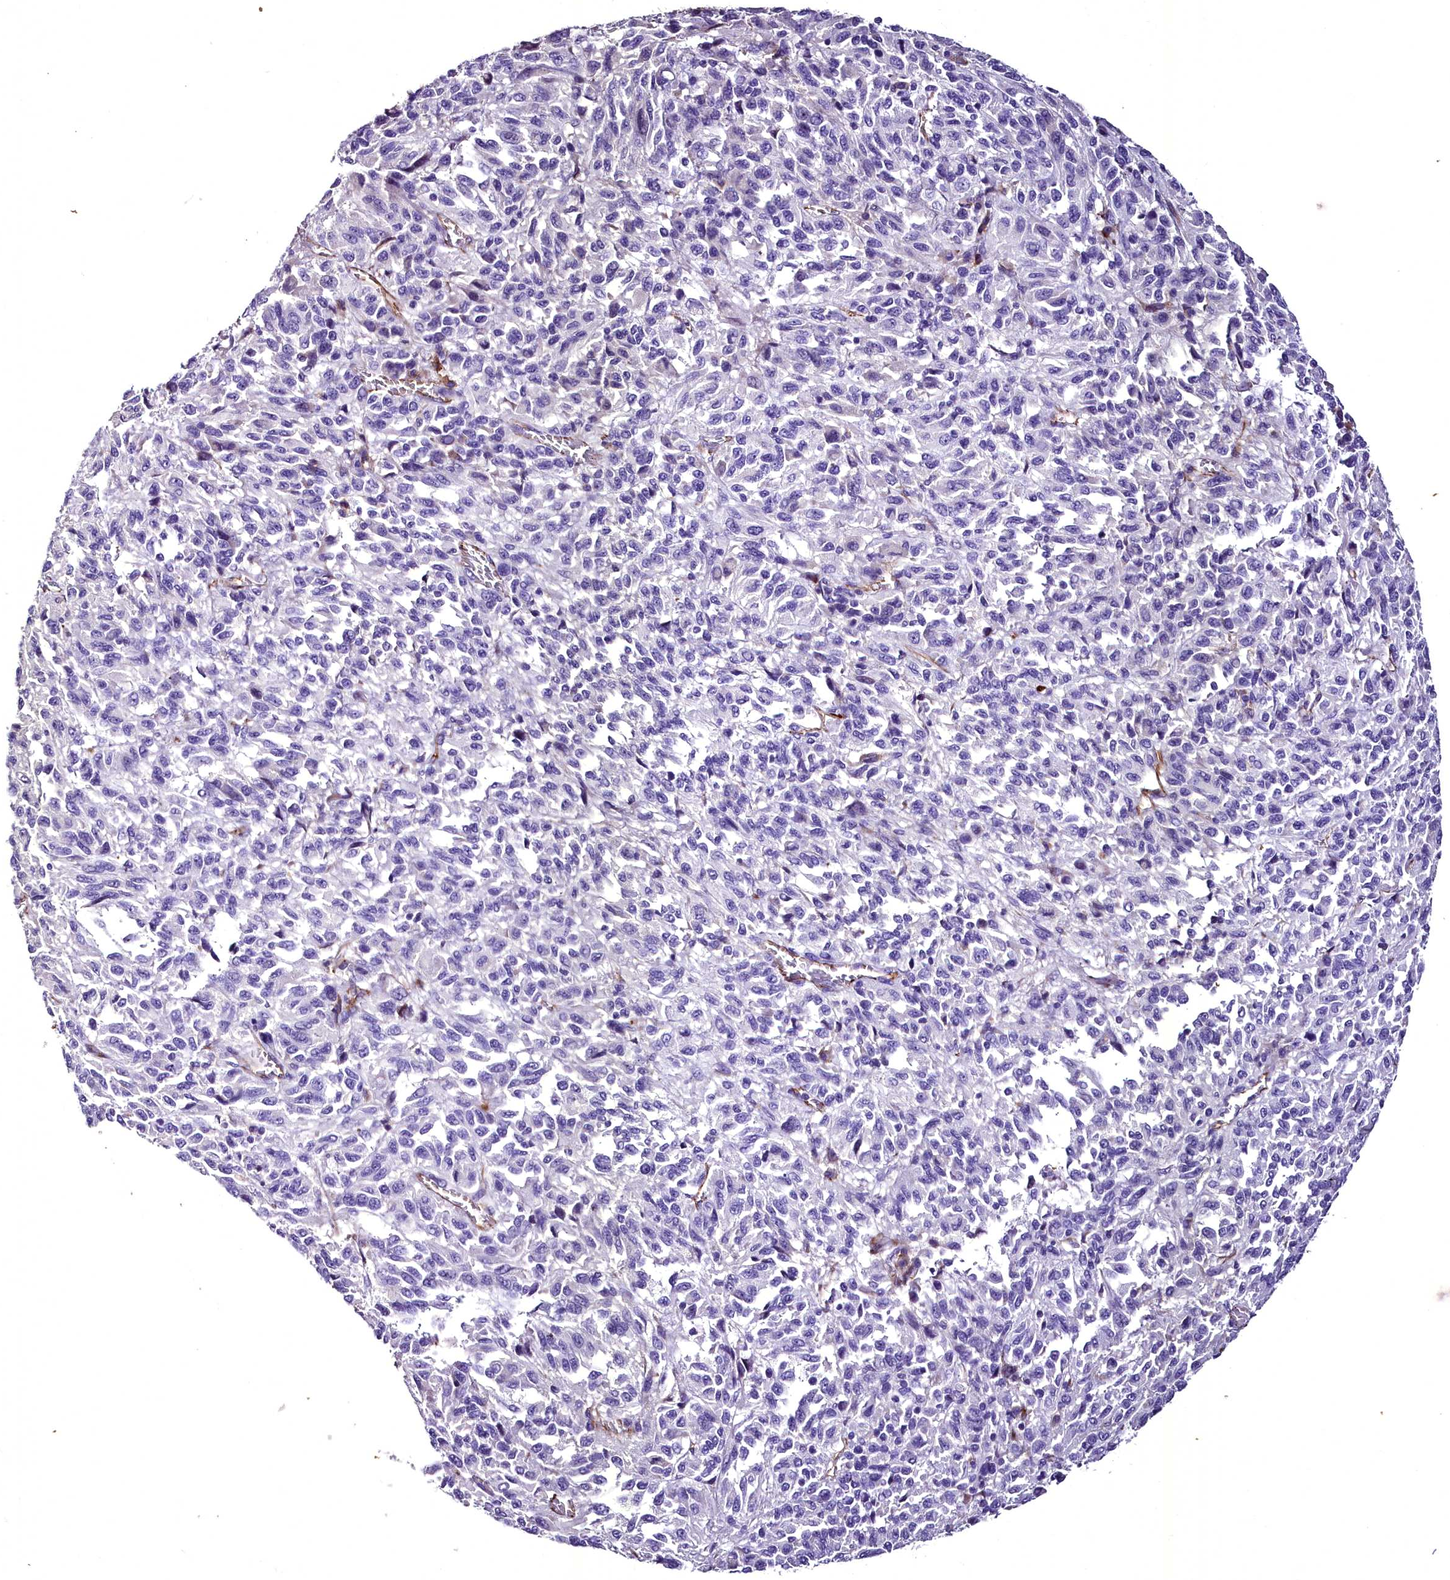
{"staining": {"intensity": "negative", "quantity": "none", "location": "none"}, "tissue": "melanoma", "cell_type": "Tumor cells", "image_type": "cancer", "snomed": [{"axis": "morphology", "description": "Malignant melanoma, Metastatic site"}, {"axis": "topography", "description": "Lung"}], "caption": "Histopathology image shows no protein positivity in tumor cells of malignant melanoma (metastatic site) tissue. (DAB (3,3'-diaminobenzidine) immunohistochemistry visualized using brightfield microscopy, high magnification).", "gene": "MS4A18", "patient": {"sex": "male", "age": 64}}